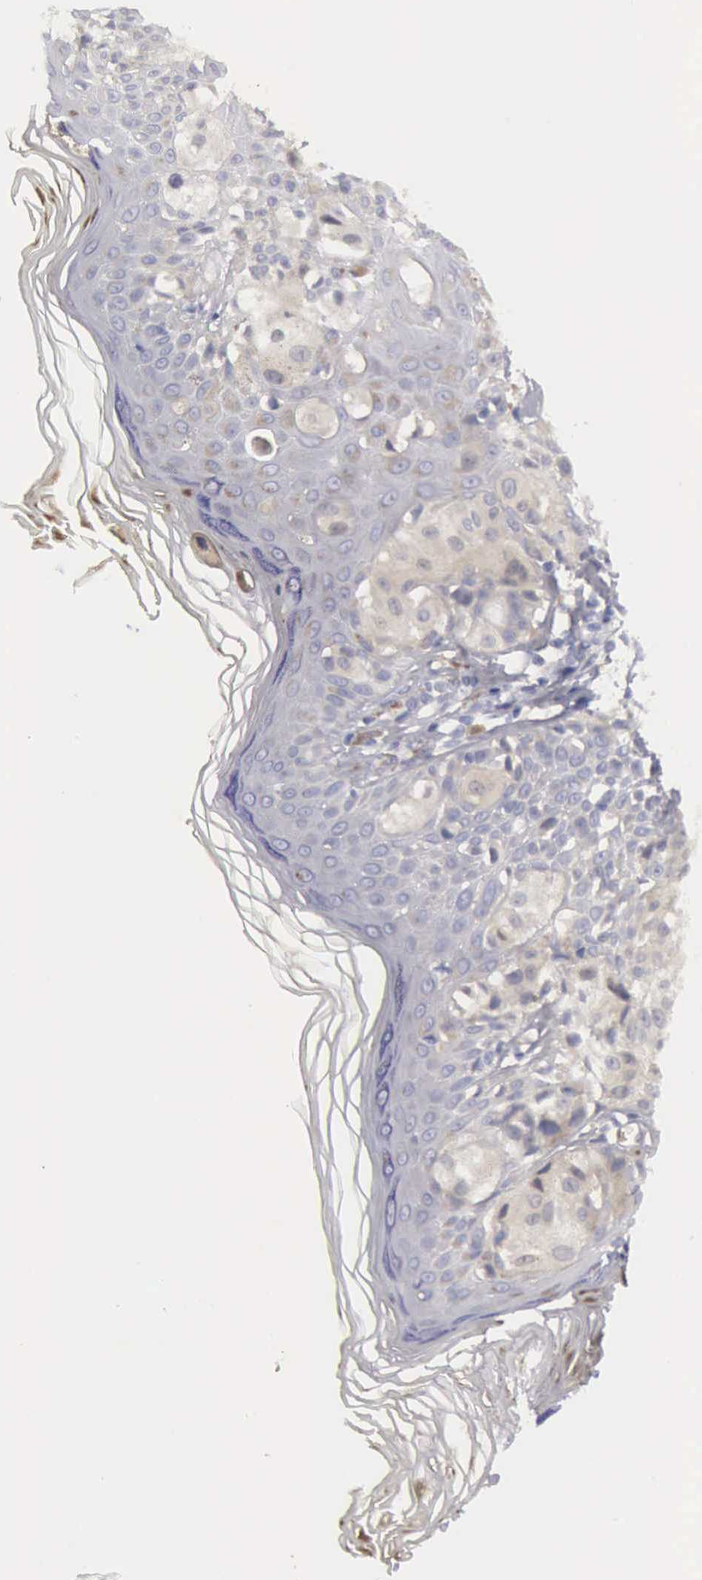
{"staining": {"intensity": "moderate", "quantity": "25%-75%", "location": "cytoplasmic/membranous"}, "tissue": "melanoma", "cell_type": "Tumor cells", "image_type": "cancer", "snomed": [{"axis": "morphology", "description": "Malignant melanoma, NOS"}, {"axis": "topography", "description": "Skin"}], "caption": "This micrograph exhibits IHC staining of malignant melanoma, with medium moderate cytoplasmic/membranous positivity in about 25%-75% of tumor cells.", "gene": "CTSS", "patient": {"sex": "female", "age": 55}}